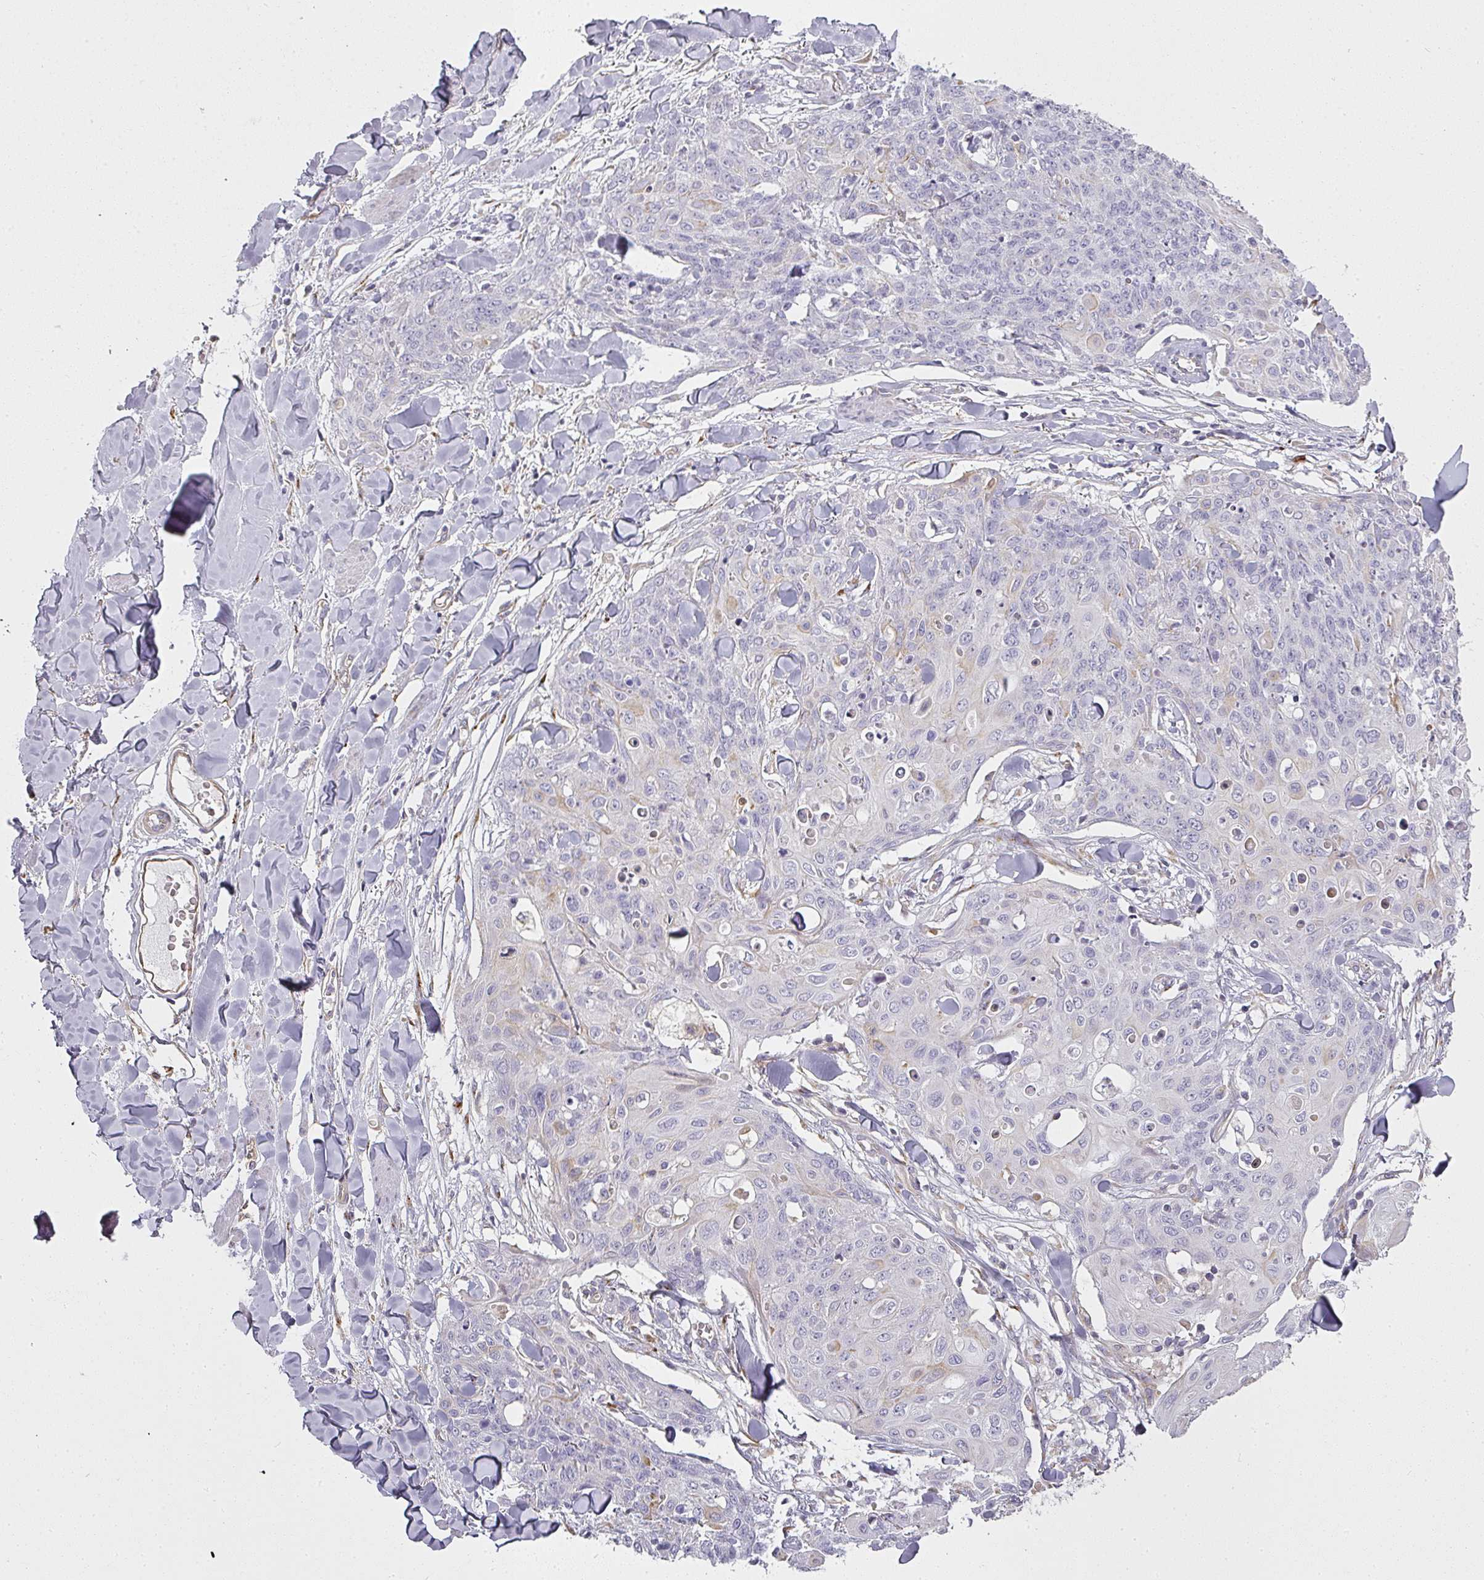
{"staining": {"intensity": "negative", "quantity": "none", "location": "none"}, "tissue": "skin cancer", "cell_type": "Tumor cells", "image_type": "cancer", "snomed": [{"axis": "morphology", "description": "Squamous cell carcinoma, NOS"}, {"axis": "topography", "description": "Skin"}, {"axis": "topography", "description": "Vulva"}], "caption": "A histopathology image of skin cancer stained for a protein shows no brown staining in tumor cells.", "gene": "ATP8B2", "patient": {"sex": "female", "age": 85}}